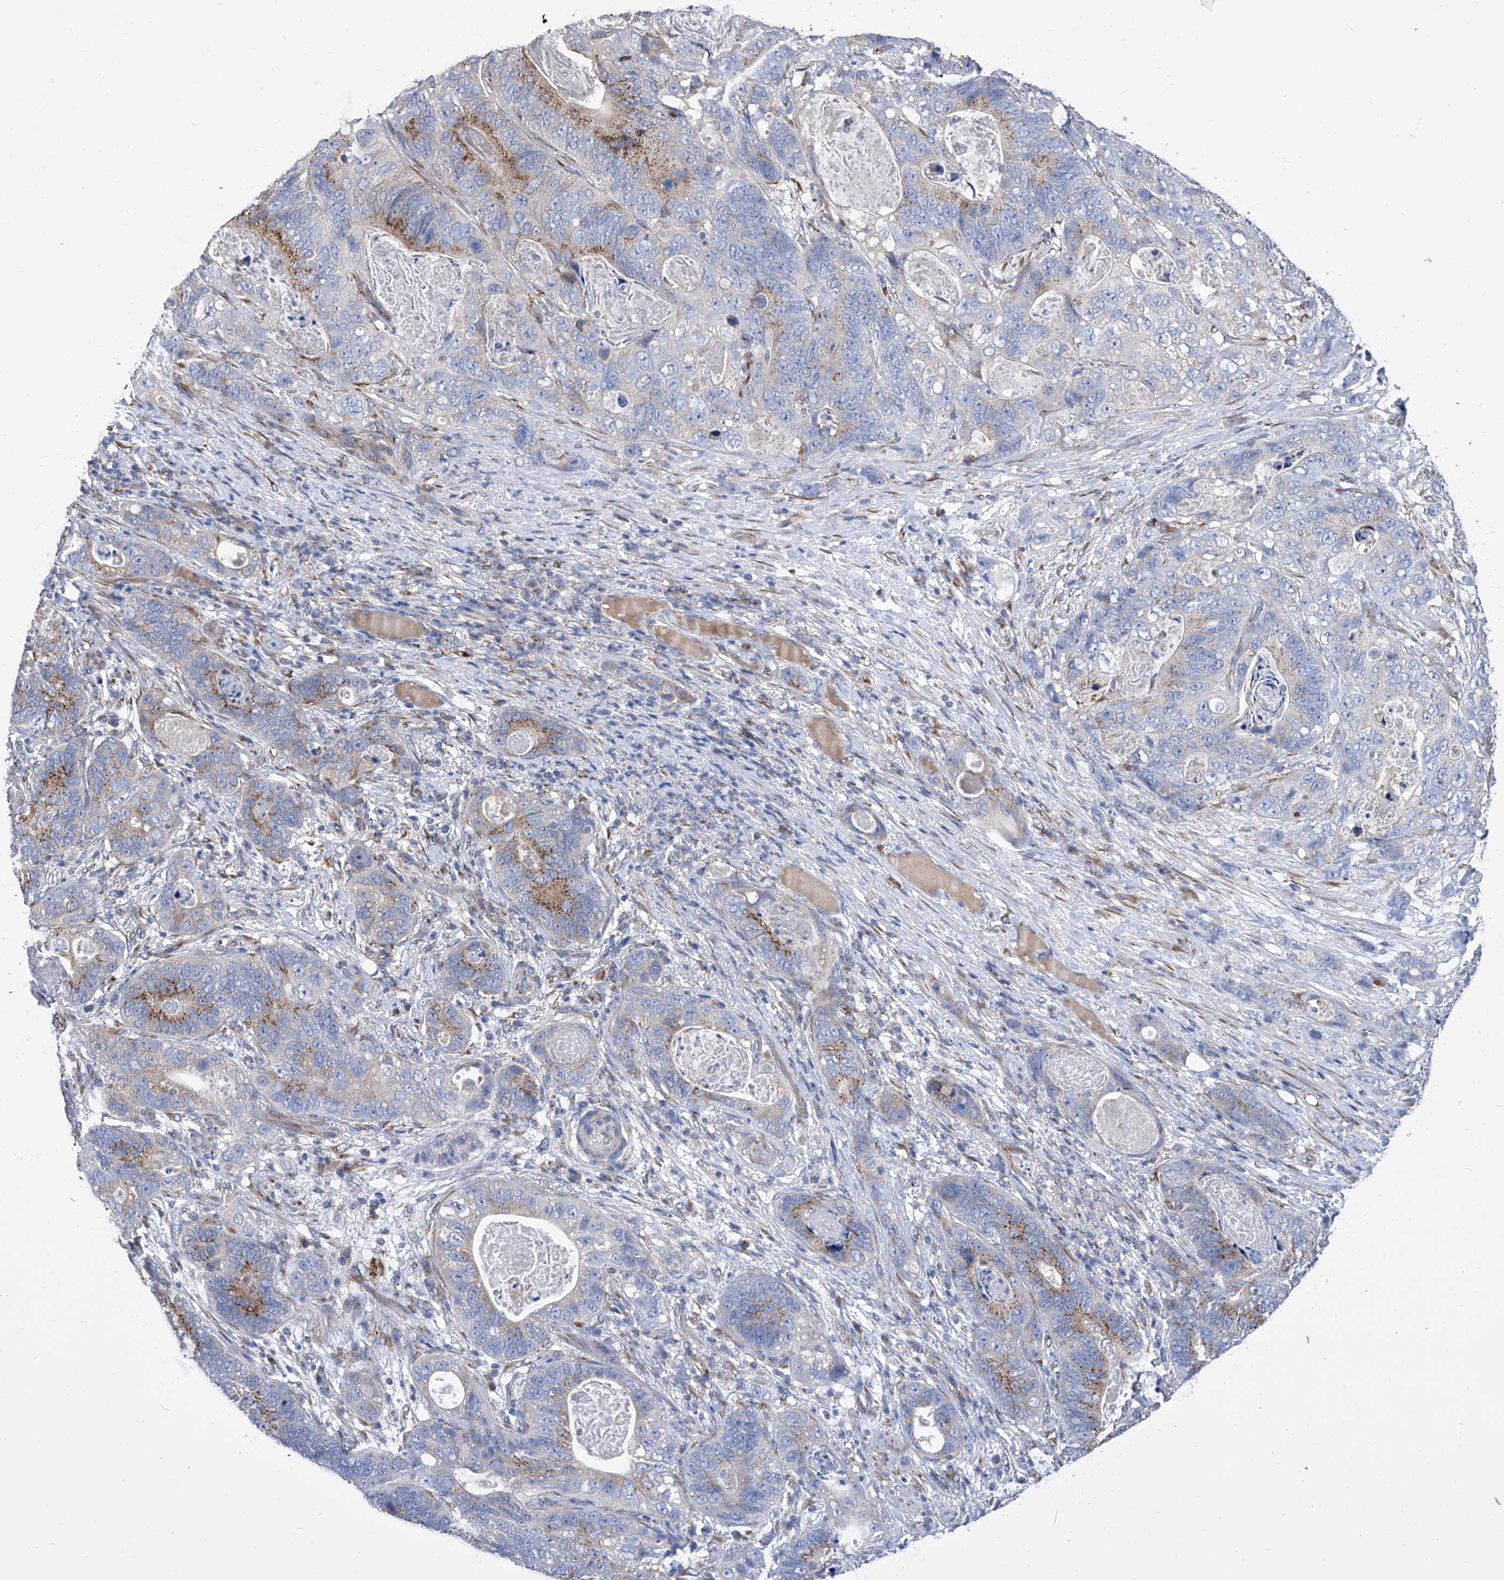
{"staining": {"intensity": "moderate", "quantity": "25%-75%", "location": "cytoplasmic/membranous"}, "tissue": "stomach cancer", "cell_type": "Tumor cells", "image_type": "cancer", "snomed": [{"axis": "morphology", "description": "Normal tissue, NOS"}, {"axis": "morphology", "description": "Adenocarcinoma, NOS"}, {"axis": "topography", "description": "Stomach"}], "caption": "Moderate cytoplasmic/membranous expression is identified in about 25%-75% of tumor cells in adenocarcinoma (stomach).", "gene": "TJAP1", "patient": {"sex": "female", "age": 89}}